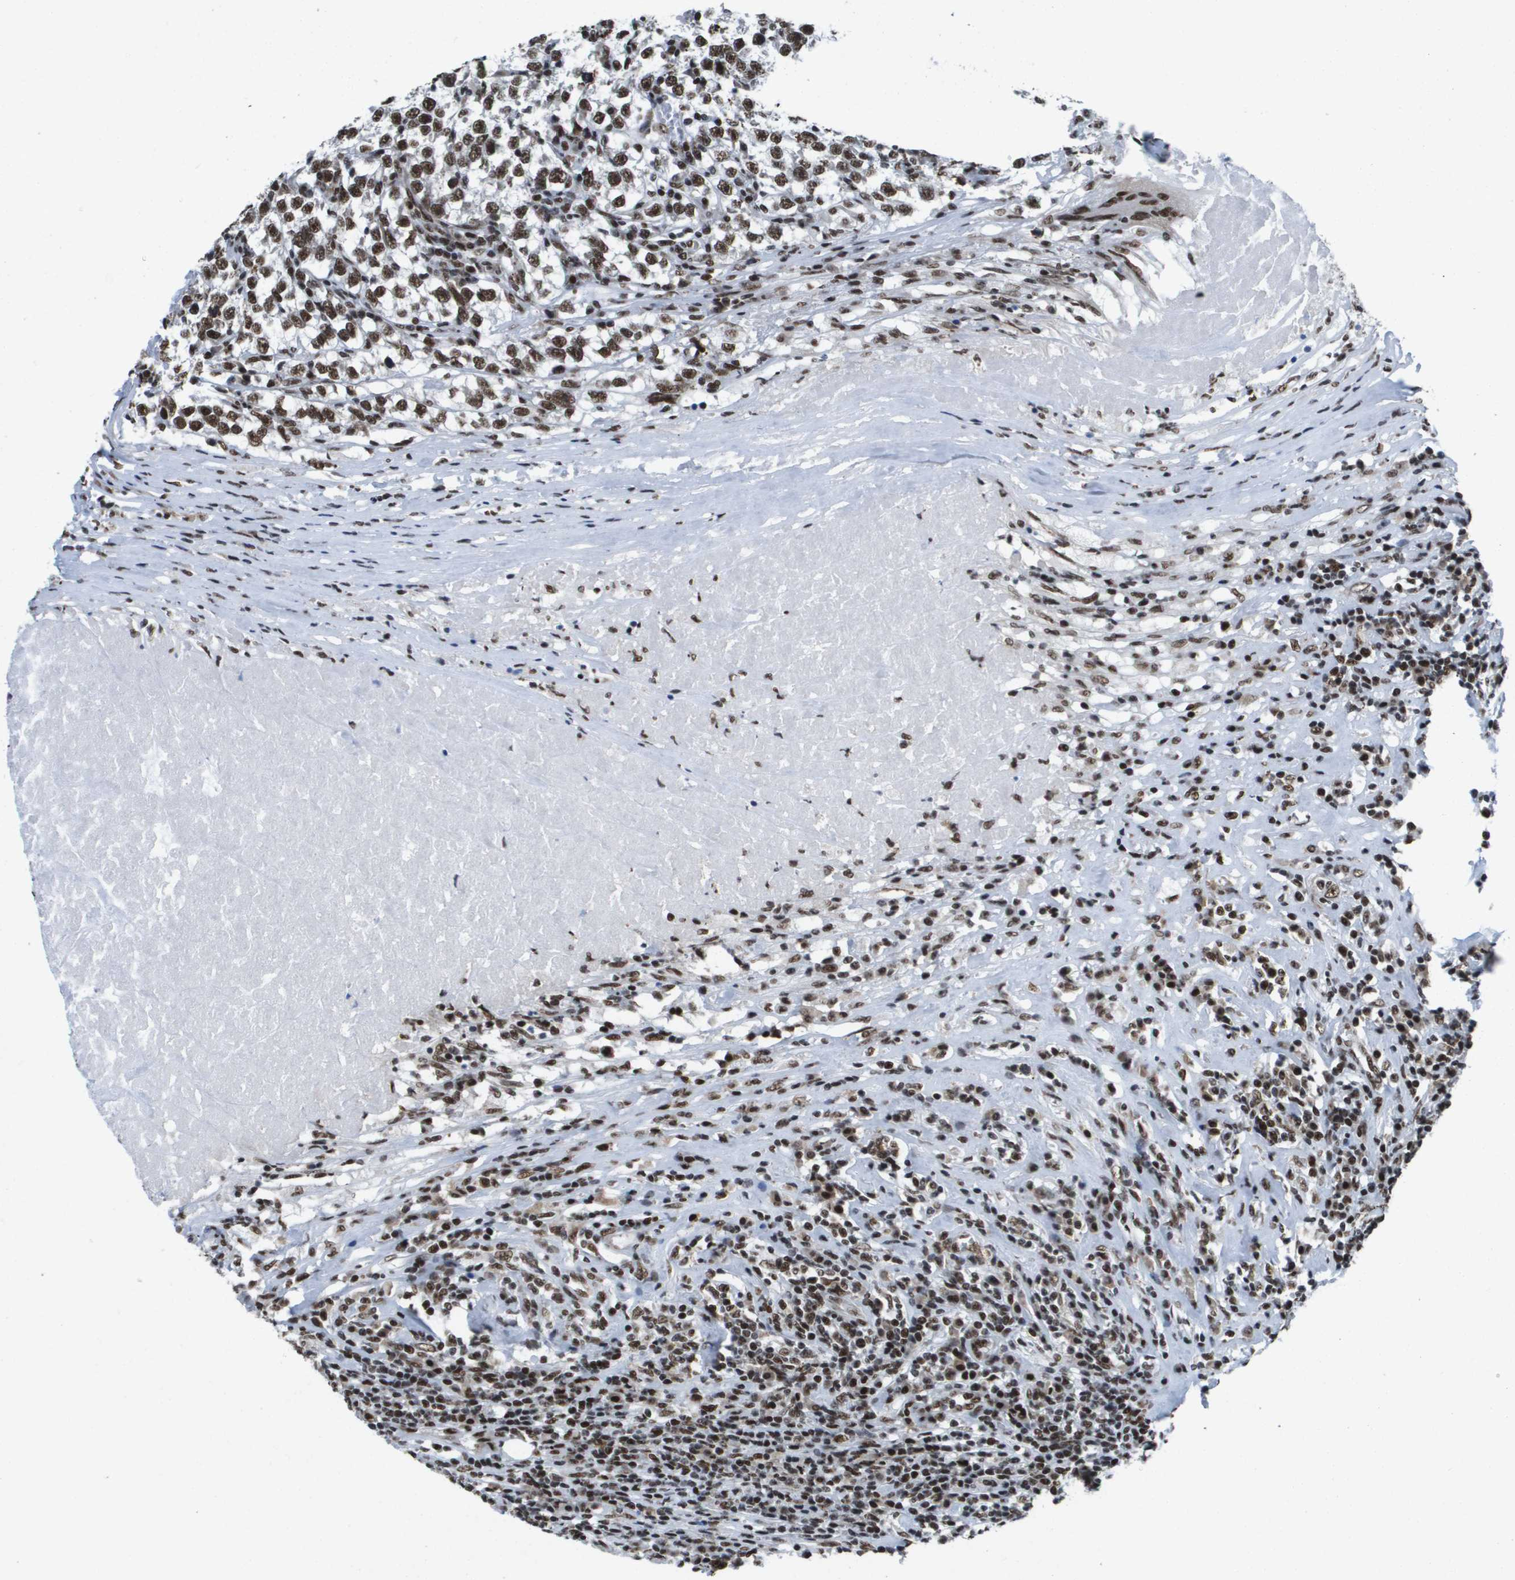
{"staining": {"intensity": "strong", "quantity": ">75%", "location": "nuclear"}, "tissue": "testis cancer", "cell_type": "Tumor cells", "image_type": "cancer", "snomed": [{"axis": "morphology", "description": "Normal tissue, NOS"}, {"axis": "morphology", "description": "Seminoma, NOS"}, {"axis": "topography", "description": "Testis"}], "caption": "The histopathology image reveals staining of testis cancer (seminoma), revealing strong nuclear protein expression (brown color) within tumor cells.", "gene": "NSRP1", "patient": {"sex": "male", "age": 43}}